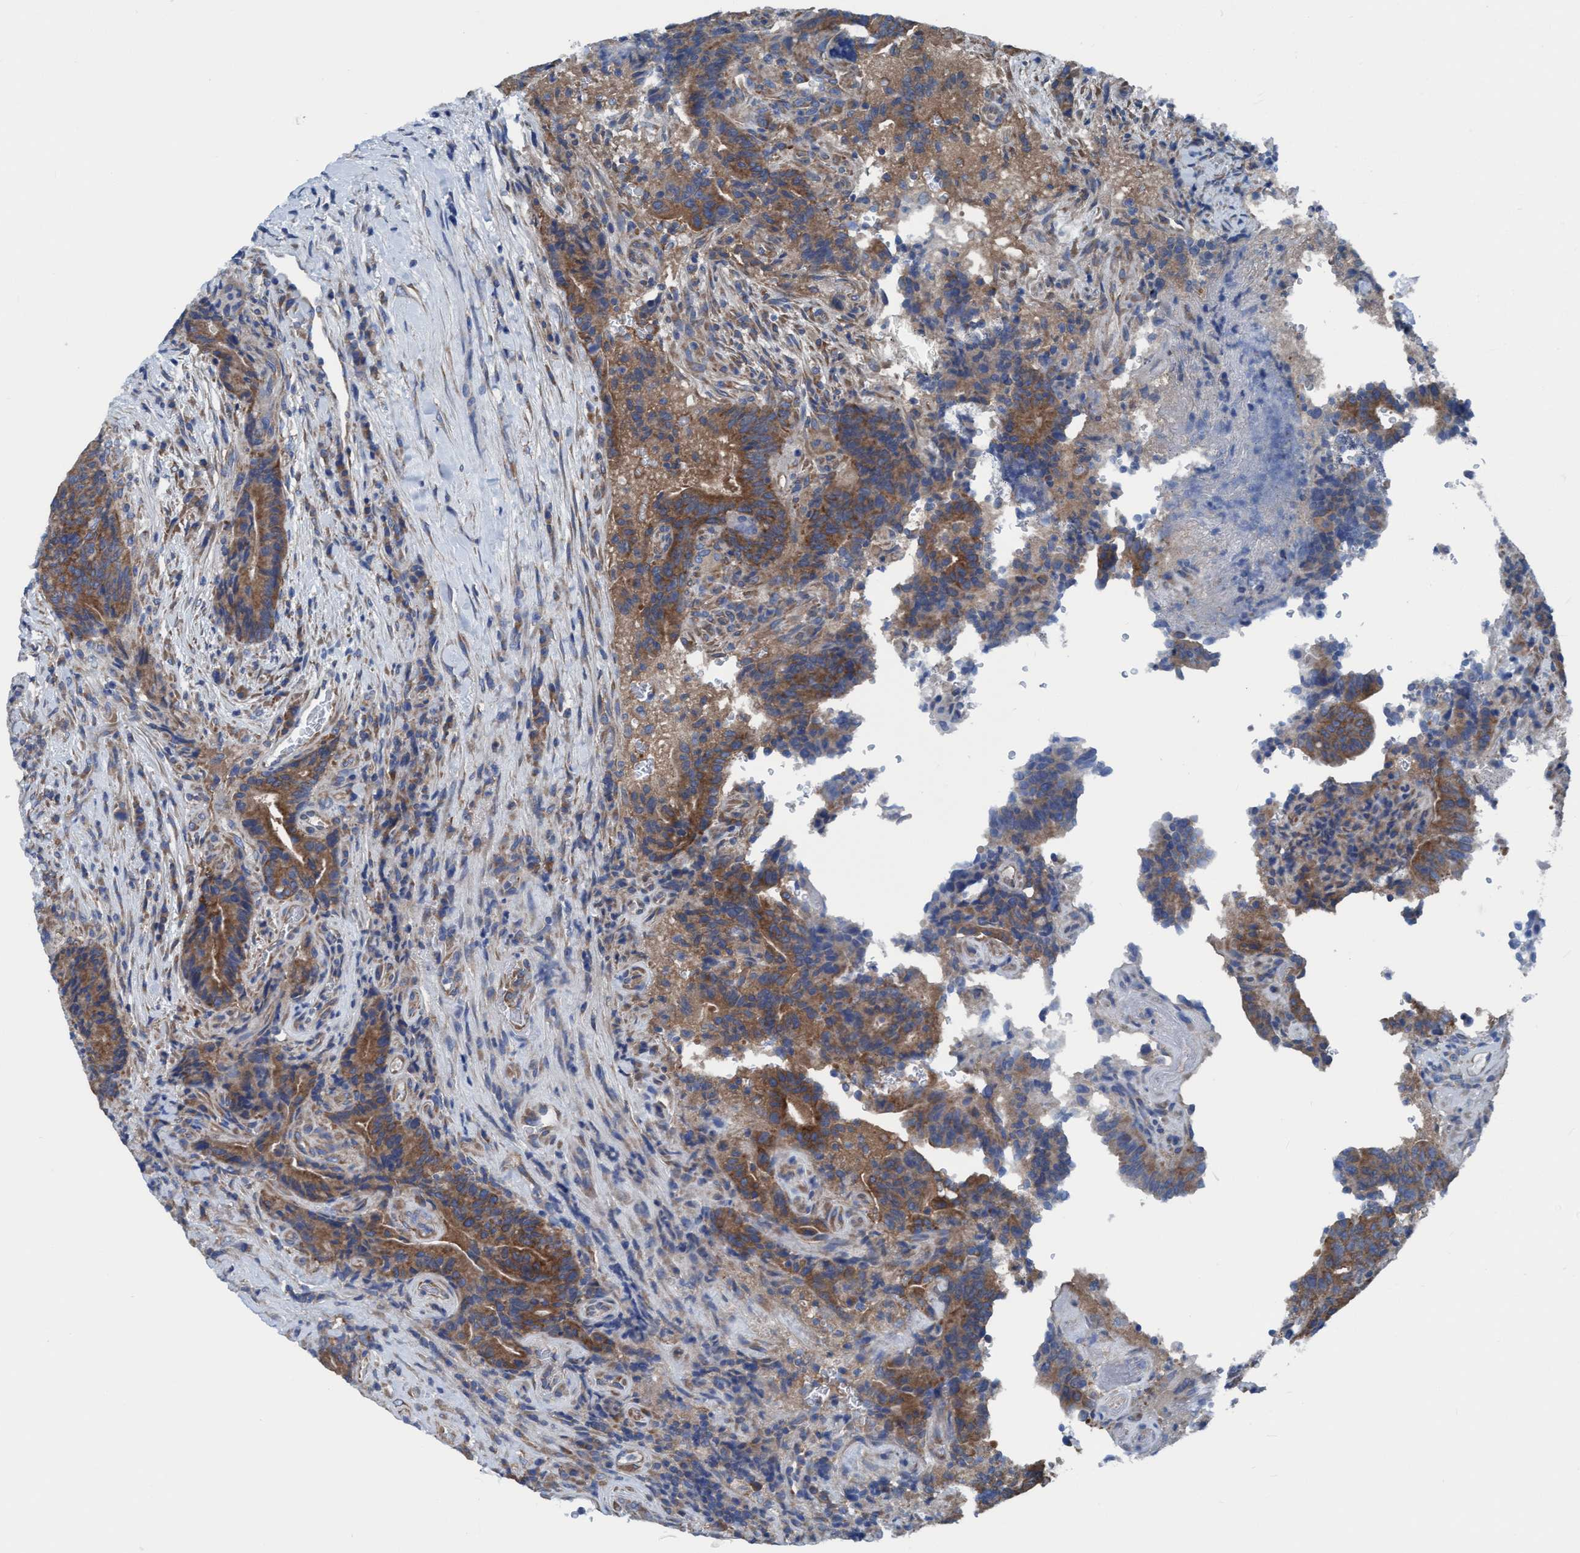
{"staining": {"intensity": "moderate", "quantity": ">75%", "location": "cytoplasmic/membranous"}, "tissue": "colorectal cancer", "cell_type": "Tumor cells", "image_type": "cancer", "snomed": [{"axis": "morphology", "description": "Normal tissue, NOS"}, {"axis": "morphology", "description": "Adenocarcinoma, NOS"}, {"axis": "topography", "description": "Colon"}], "caption": "Immunohistochemistry (IHC) of human colorectal cancer reveals medium levels of moderate cytoplasmic/membranous staining in approximately >75% of tumor cells.", "gene": "NMT1", "patient": {"sex": "female", "age": 75}}